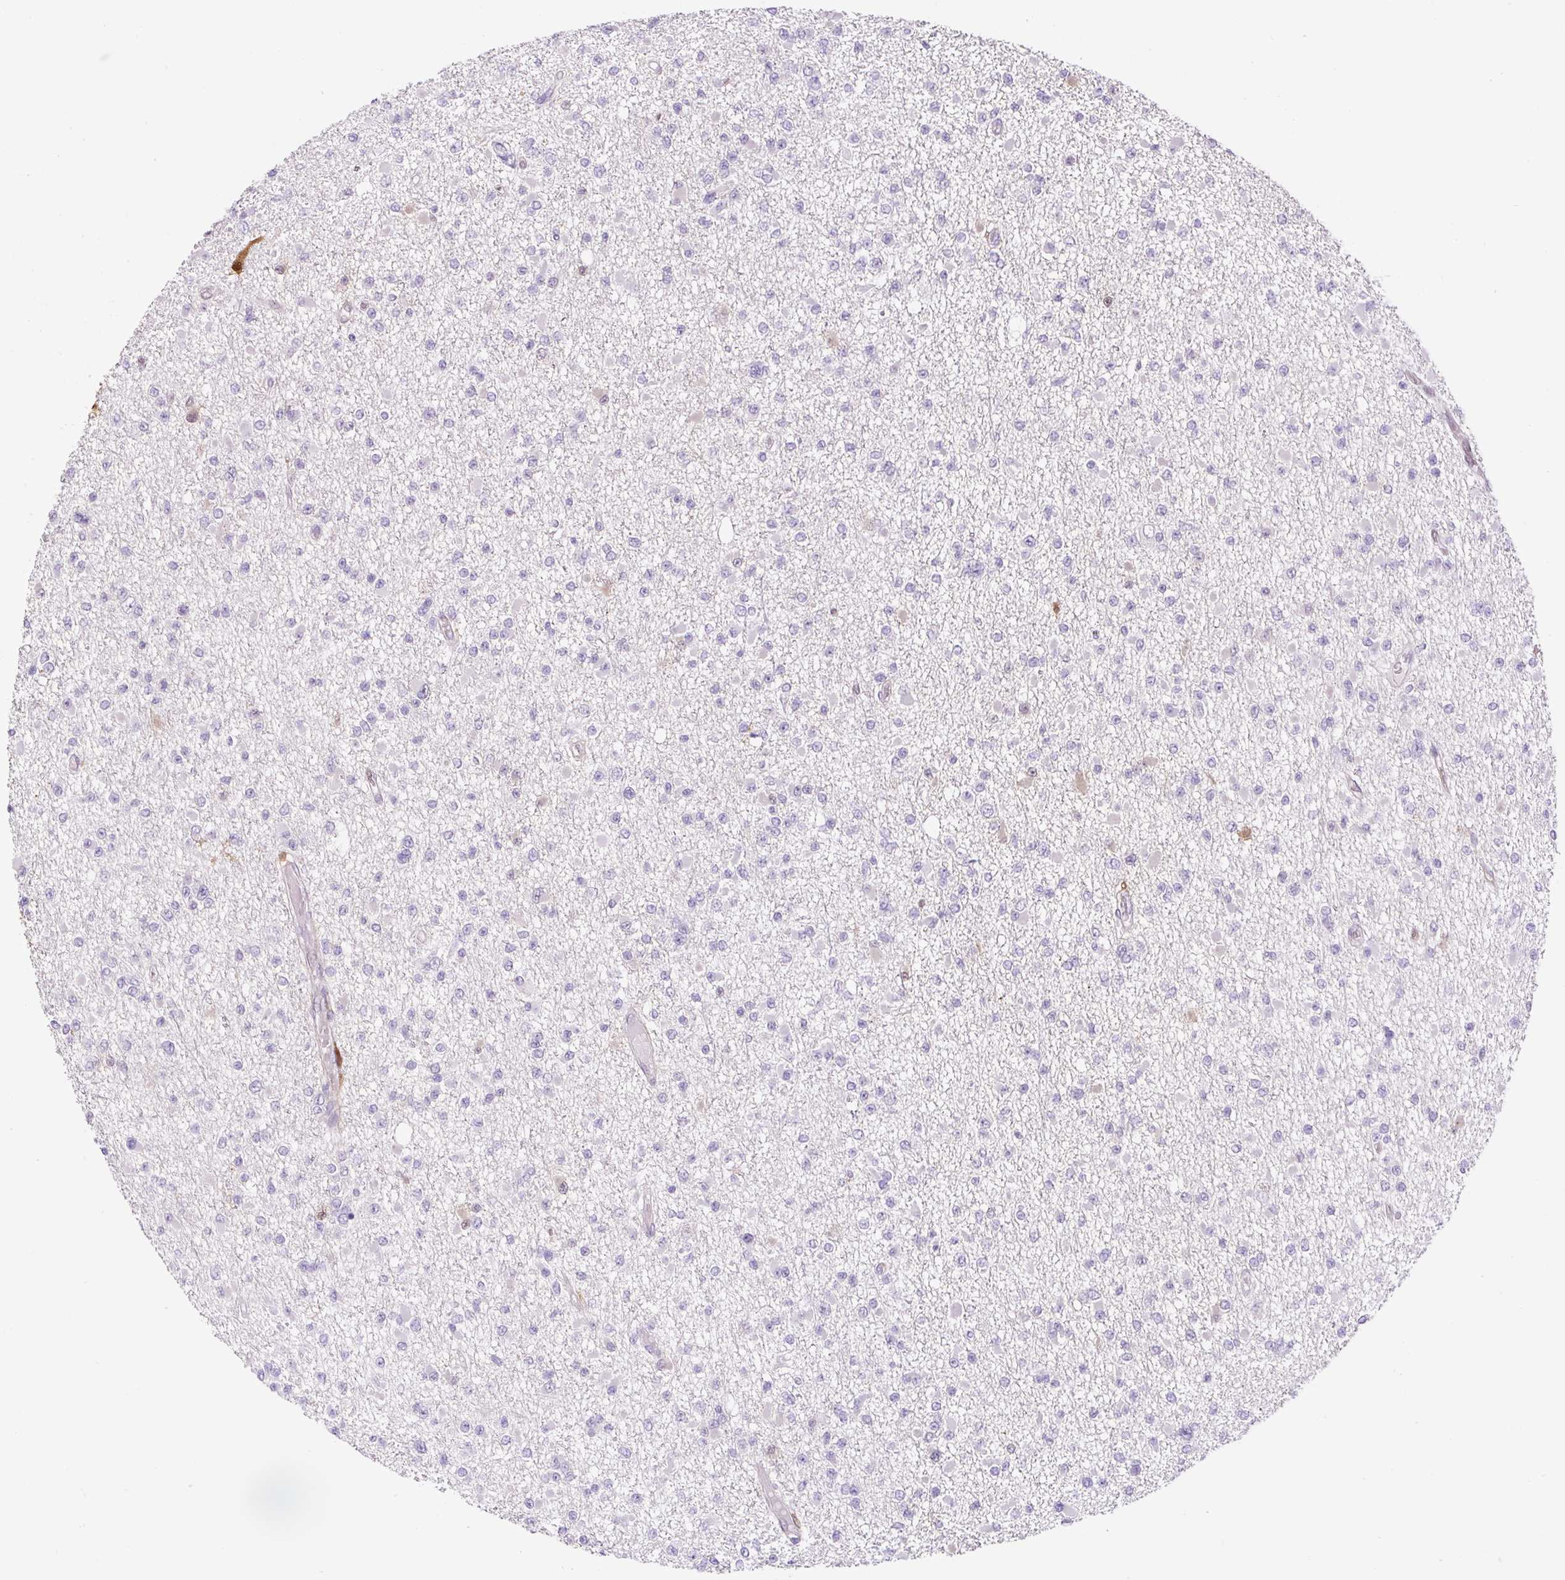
{"staining": {"intensity": "negative", "quantity": "none", "location": "none"}, "tissue": "glioma", "cell_type": "Tumor cells", "image_type": "cancer", "snomed": [{"axis": "morphology", "description": "Glioma, malignant, Low grade"}, {"axis": "topography", "description": "Brain"}], "caption": "This is a photomicrograph of immunohistochemistry staining of low-grade glioma (malignant), which shows no expression in tumor cells.", "gene": "ANXA1", "patient": {"sex": "female", "age": 22}}